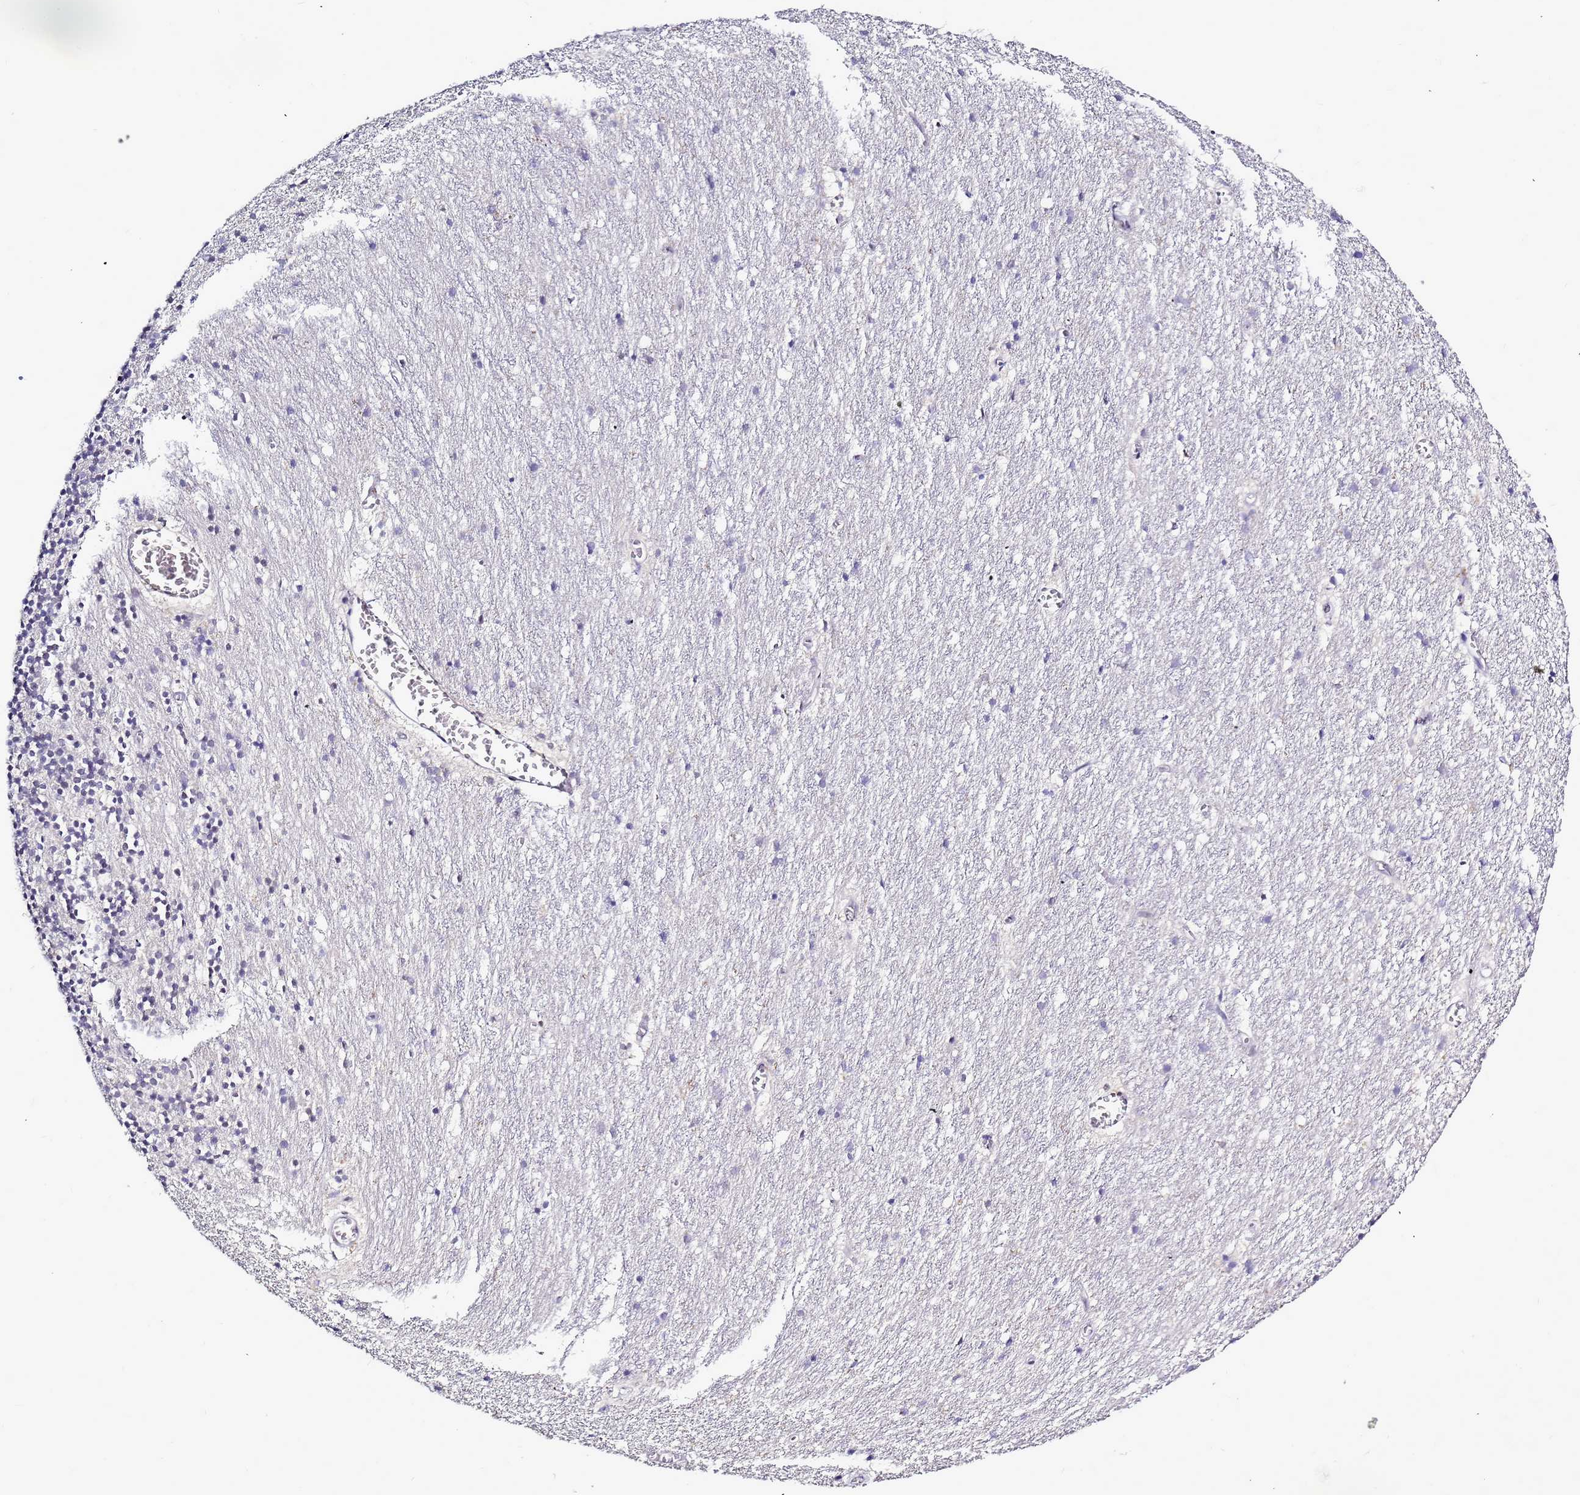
{"staining": {"intensity": "weak", "quantity": "<25%", "location": "nuclear"}, "tissue": "cerebellum", "cell_type": "Cells in granular layer", "image_type": "normal", "snomed": [{"axis": "morphology", "description": "Normal tissue, NOS"}, {"axis": "topography", "description": "Cerebellum"}], "caption": "IHC micrograph of benign cerebellum: human cerebellum stained with DAB displays no significant protein staining in cells in granular layer.", "gene": "CXorf65", "patient": {"sex": "male", "age": 54}}